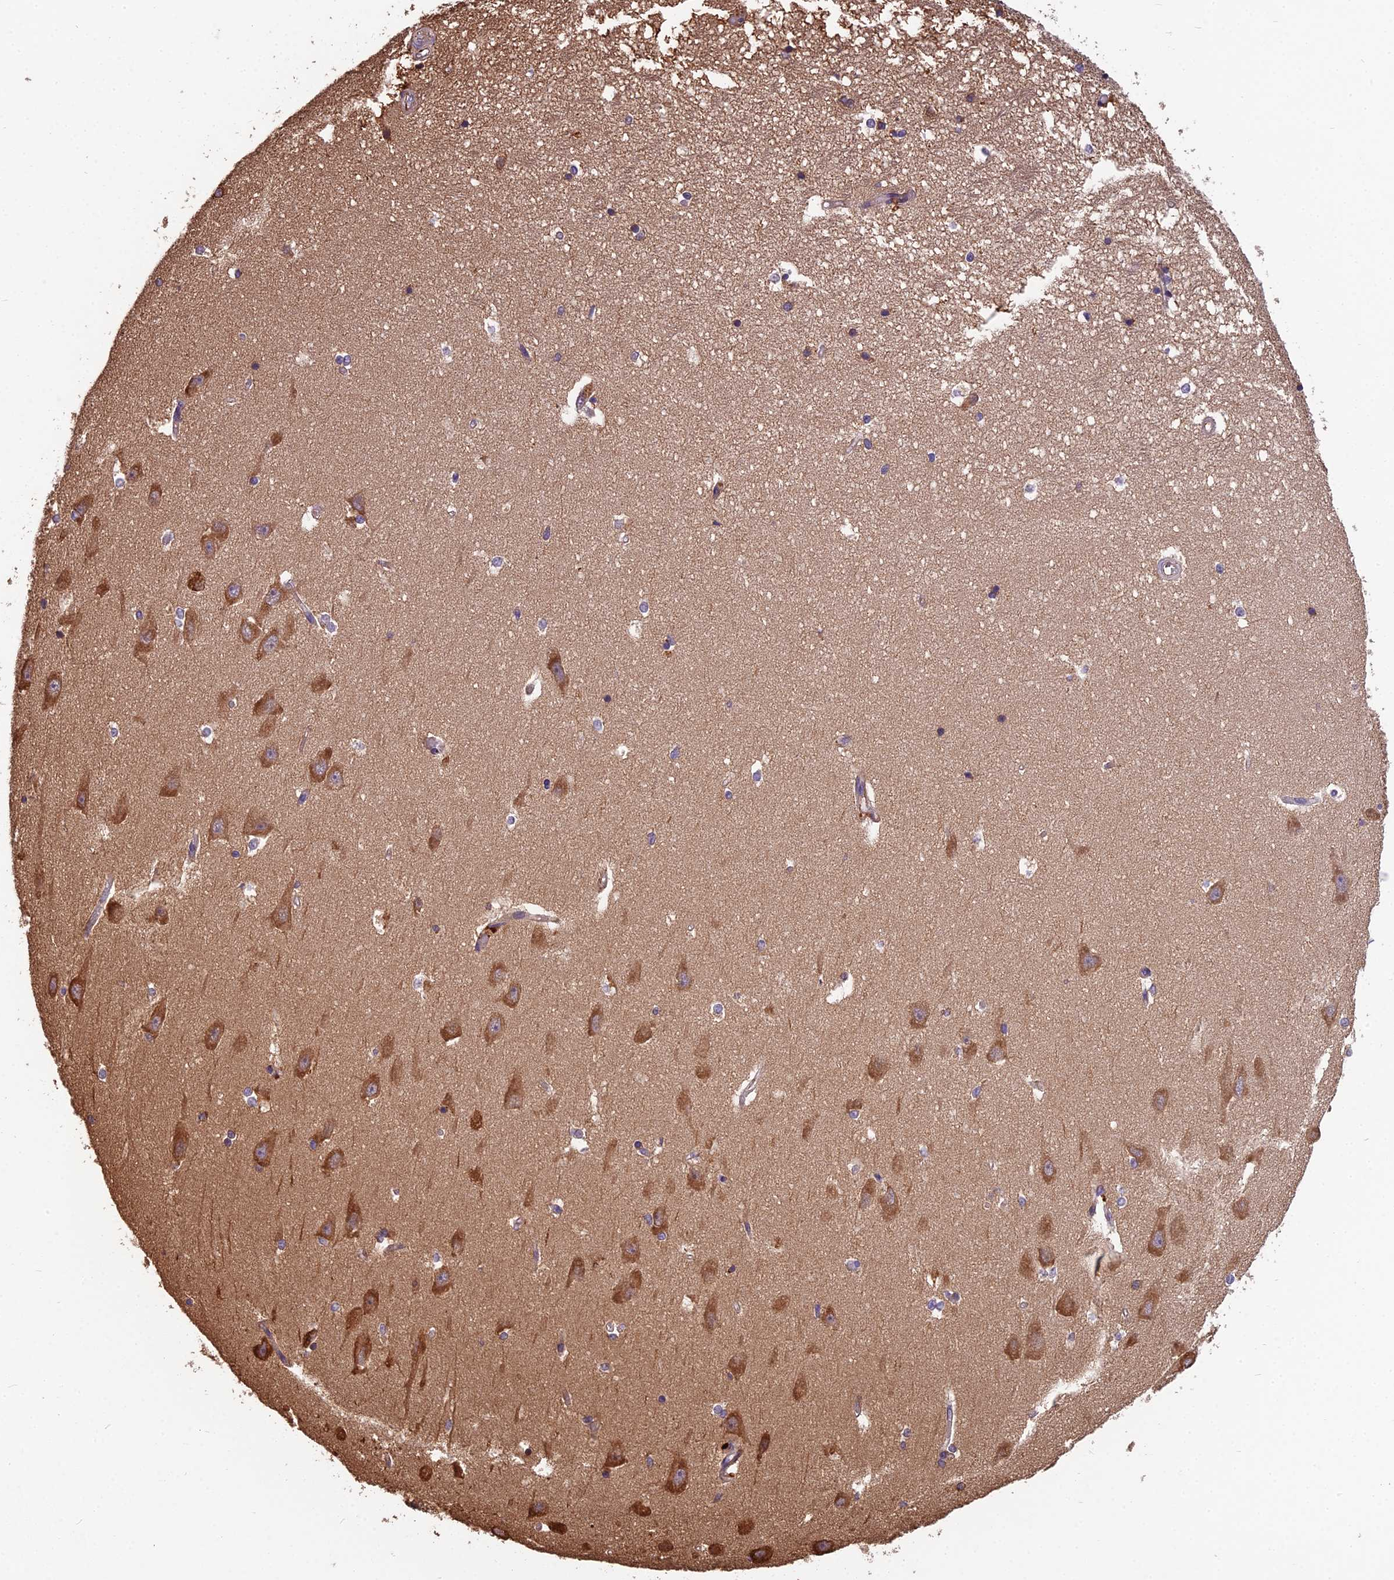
{"staining": {"intensity": "moderate", "quantity": "<25%", "location": "cytoplasmic/membranous"}, "tissue": "hippocampus", "cell_type": "Glial cells", "image_type": "normal", "snomed": [{"axis": "morphology", "description": "Normal tissue, NOS"}, {"axis": "topography", "description": "Hippocampus"}], "caption": "Normal hippocampus was stained to show a protein in brown. There is low levels of moderate cytoplasmic/membranous expression in approximately <25% of glial cells.", "gene": "SPDL1", "patient": {"sex": "male", "age": 45}}